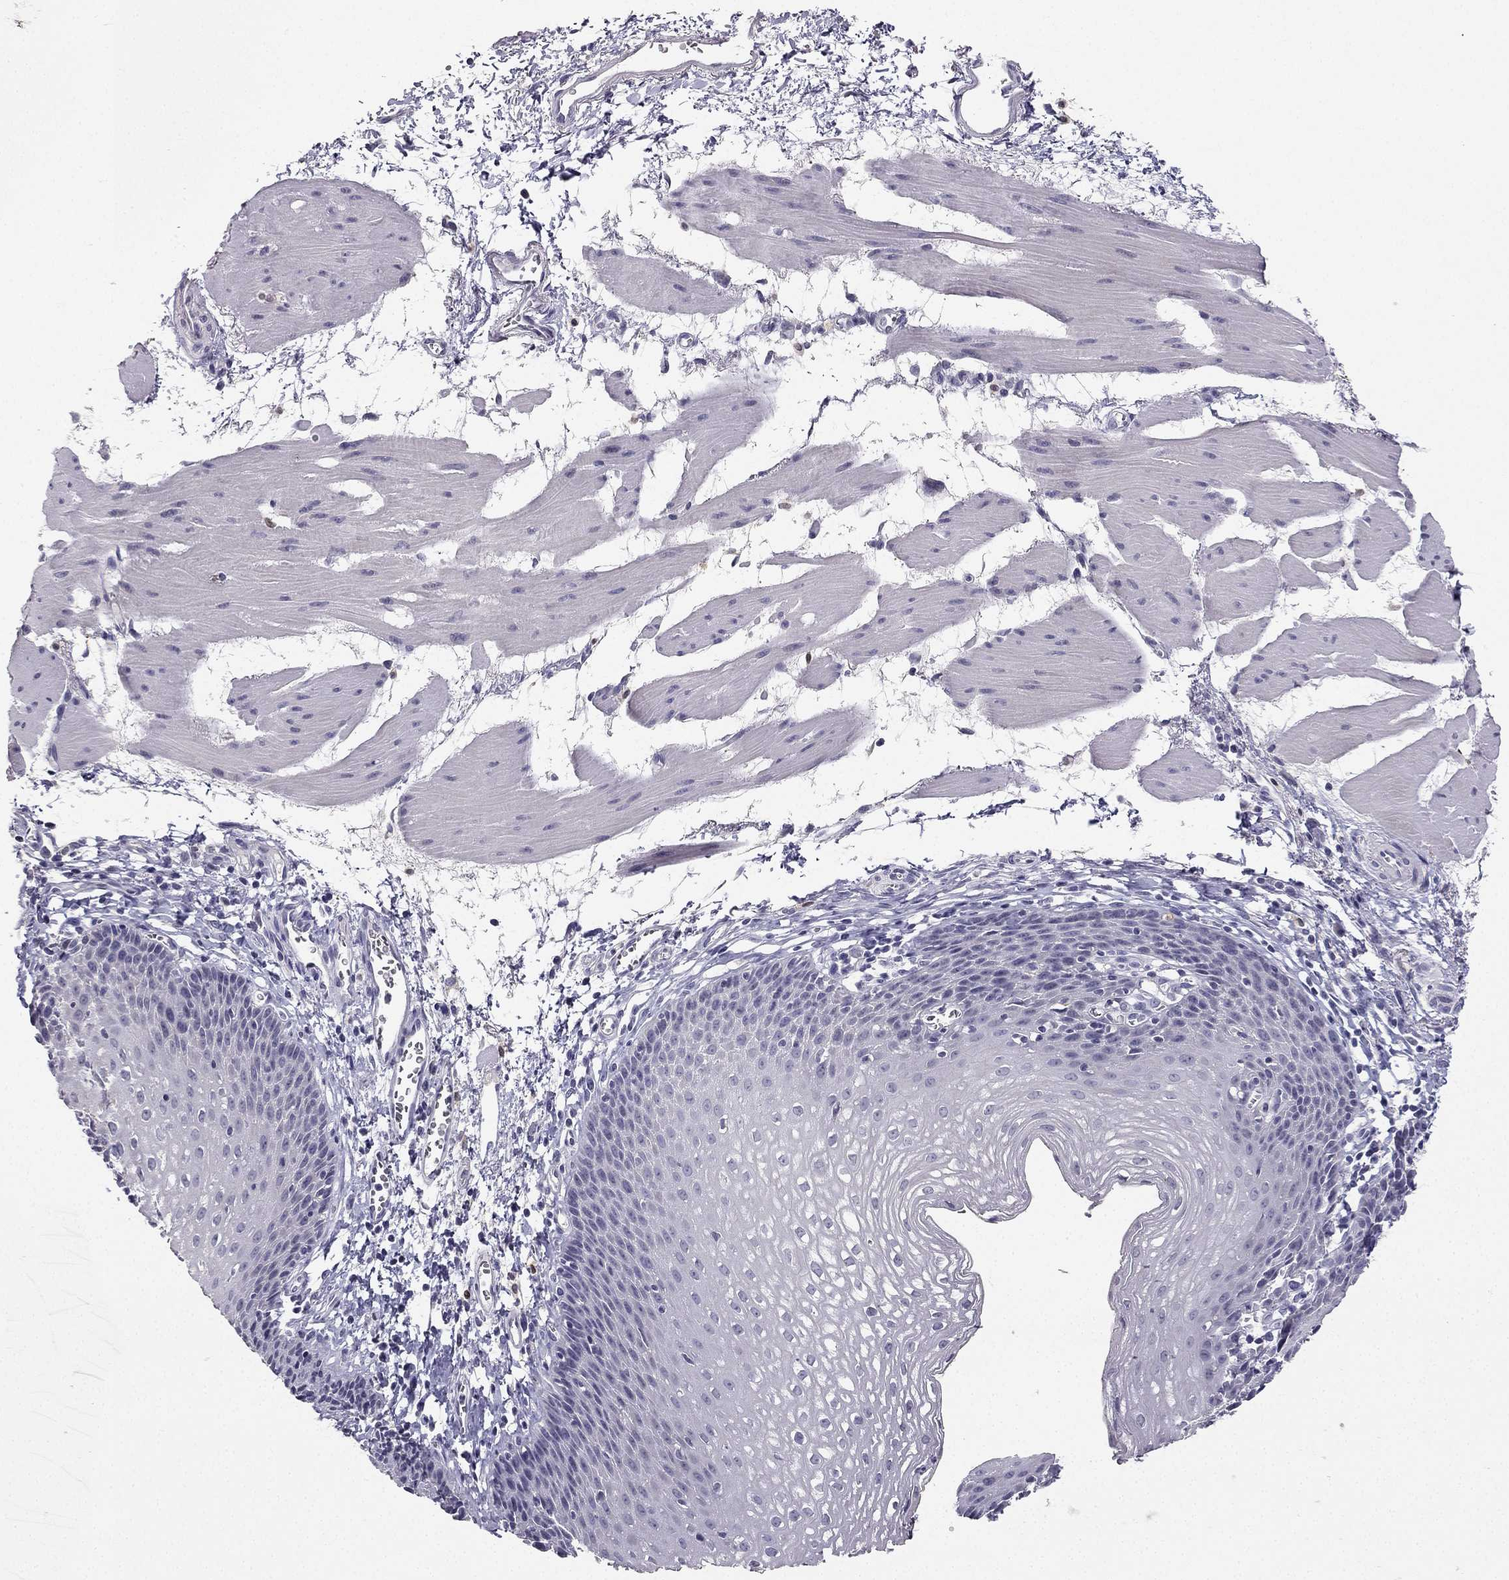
{"staining": {"intensity": "negative", "quantity": "none", "location": "none"}, "tissue": "esophagus", "cell_type": "Squamous epithelial cells", "image_type": "normal", "snomed": [{"axis": "morphology", "description": "Normal tissue, NOS"}, {"axis": "topography", "description": "Esophagus"}], "caption": "Immunohistochemical staining of normal human esophagus displays no significant positivity in squamous epithelial cells.", "gene": "CALB2", "patient": {"sex": "female", "age": 64}}